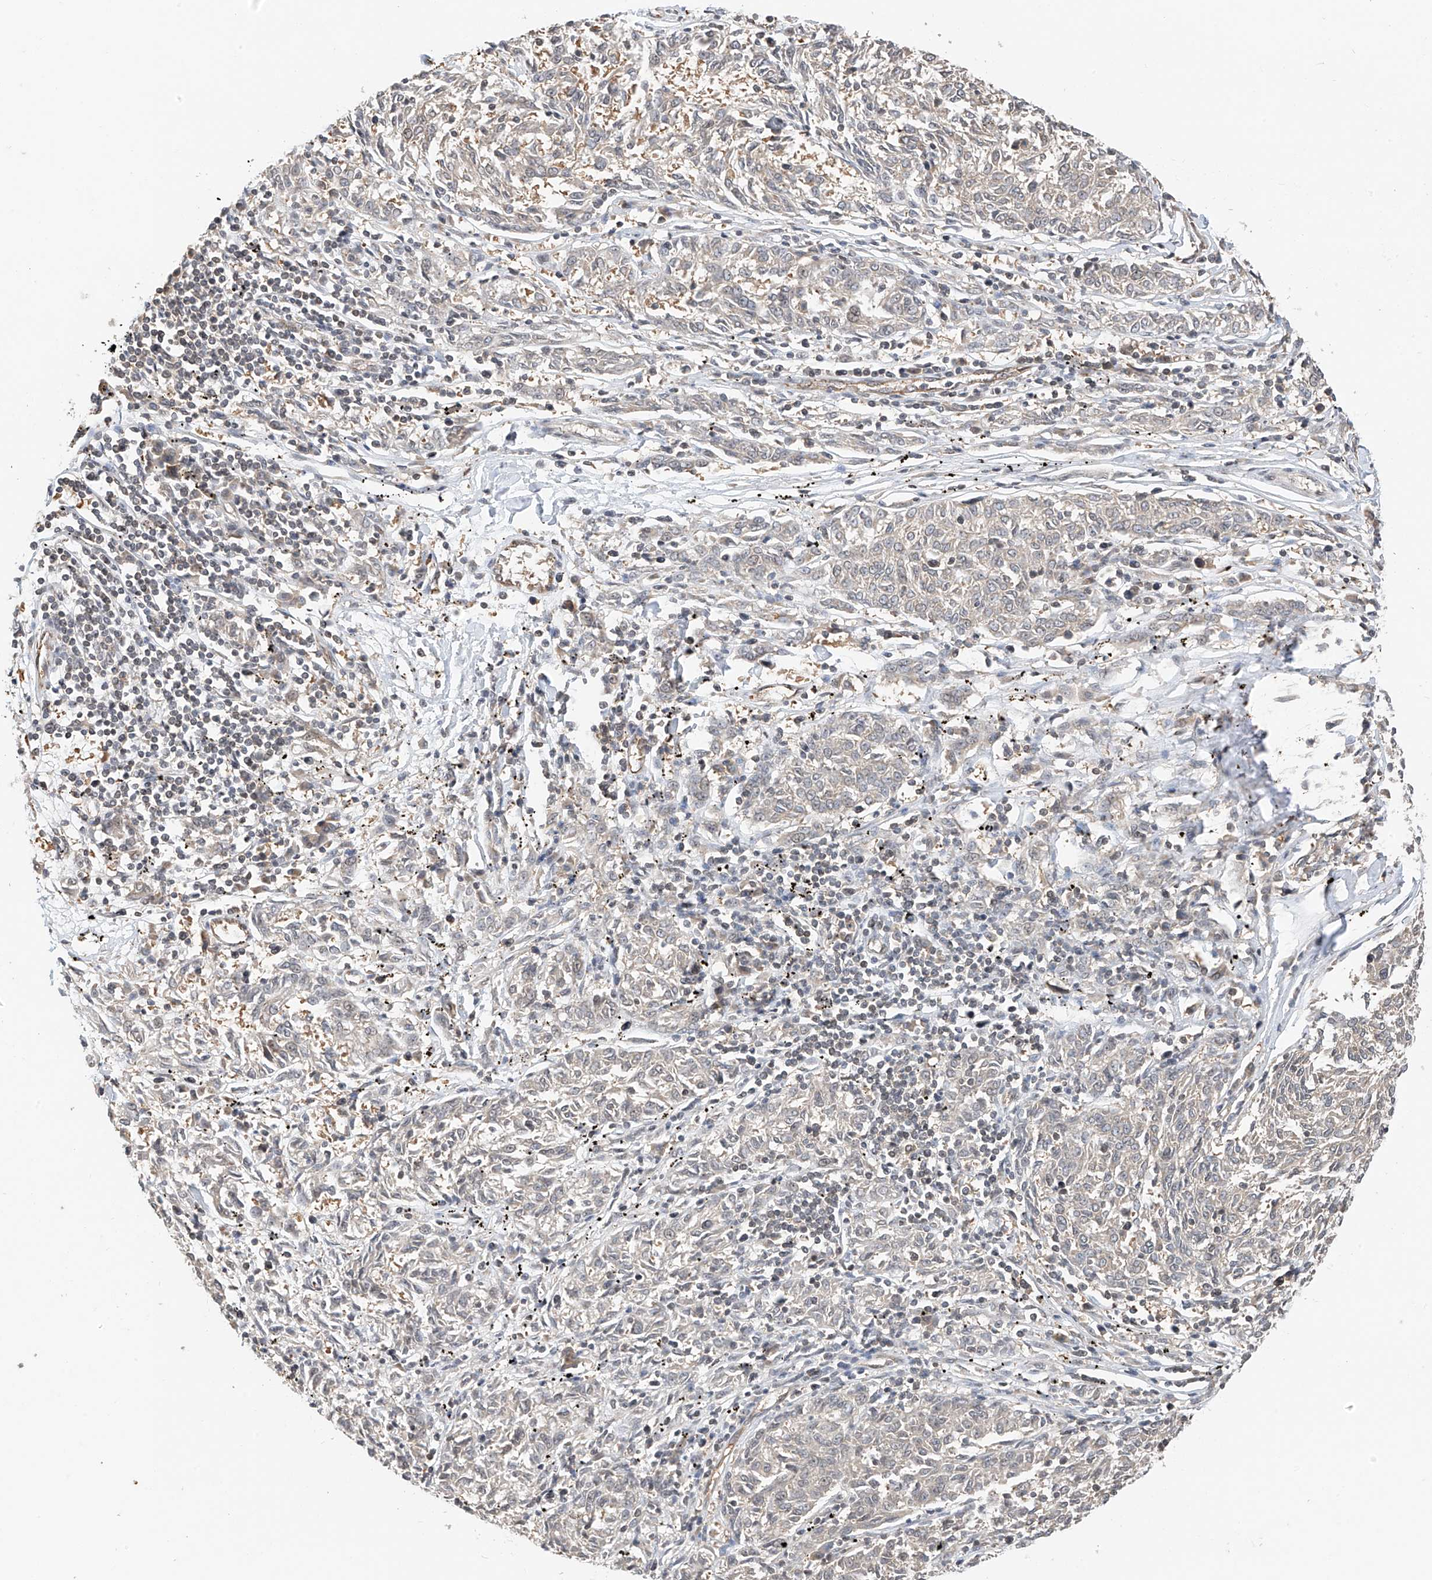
{"staining": {"intensity": "negative", "quantity": "none", "location": "none"}, "tissue": "melanoma", "cell_type": "Tumor cells", "image_type": "cancer", "snomed": [{"axis": "morphology", "description": "Malignant melanoma, NOS"}, {"axis": "topography", "description": "Skin"}], "caption": "Malignant melanoma was stained to show a protein in brown. There is no significant positivity in tumor cells.", "gene": "PPA2", "patient": {"sex": "female", "age": 72}}